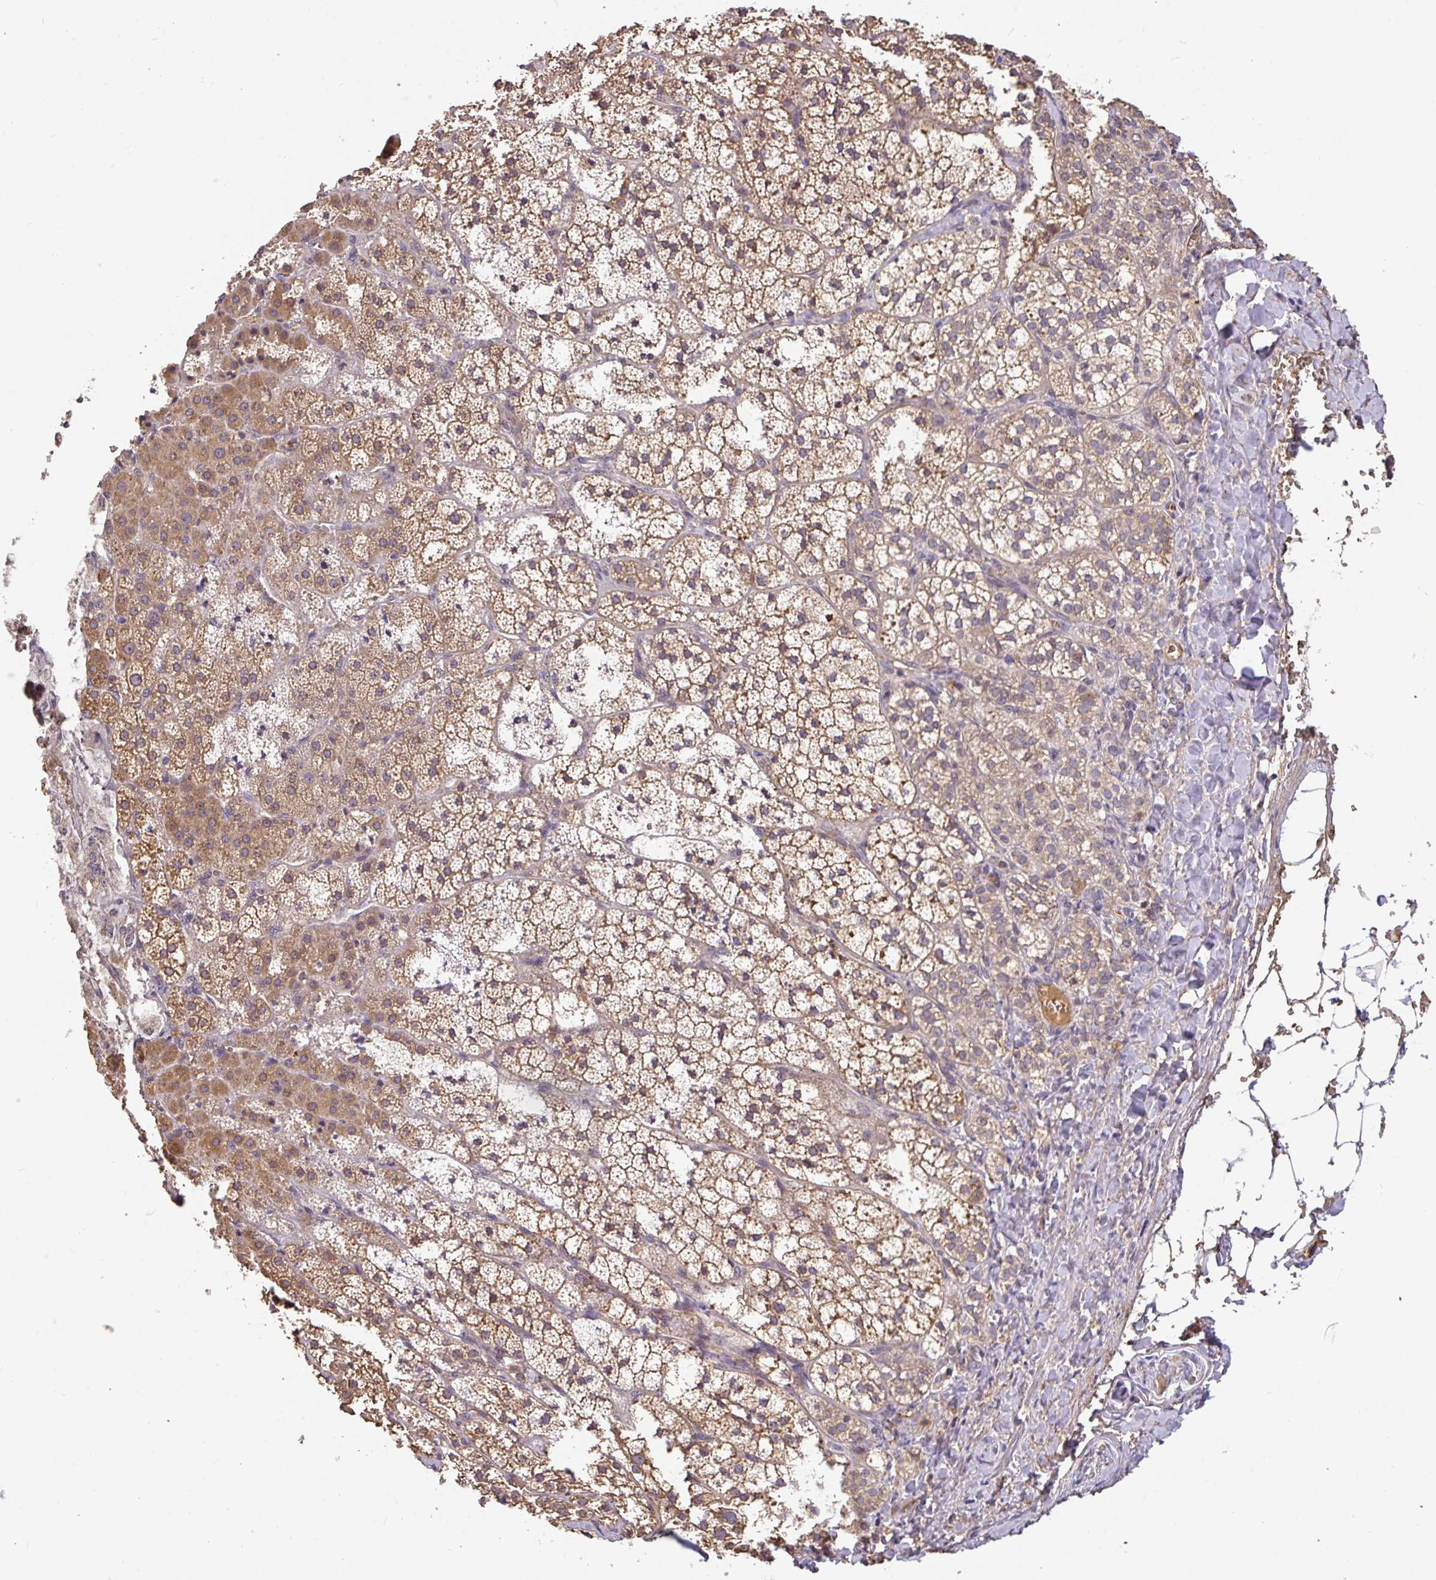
{"staining": {"intensity": "moderate", "quantity": ">75%", "location": "cytoplasmic/membranous"}, "tissue": "adrenal gland", "cell_type": "Glandular cells", "image_type": "normal", "snomed": [{"axis": "morphology", "description": "Normal tissue, NOS"}, {"axis": "topography", "description": "Adrenal gland"}], "caption": "Adrenal gland stained with immunohistochemistry displays moderate cytoplasmic/membranous expression in approximately >75% of glandular cells. The staining is performed using DAB (3,3'-diaminobenzidine) brown chromogen to label protein expression. The nuclei are counter-stained blue using hematoxylin.", "gene": "C1QTNF9B", "patient": {"sex": "male", "age": 53}}